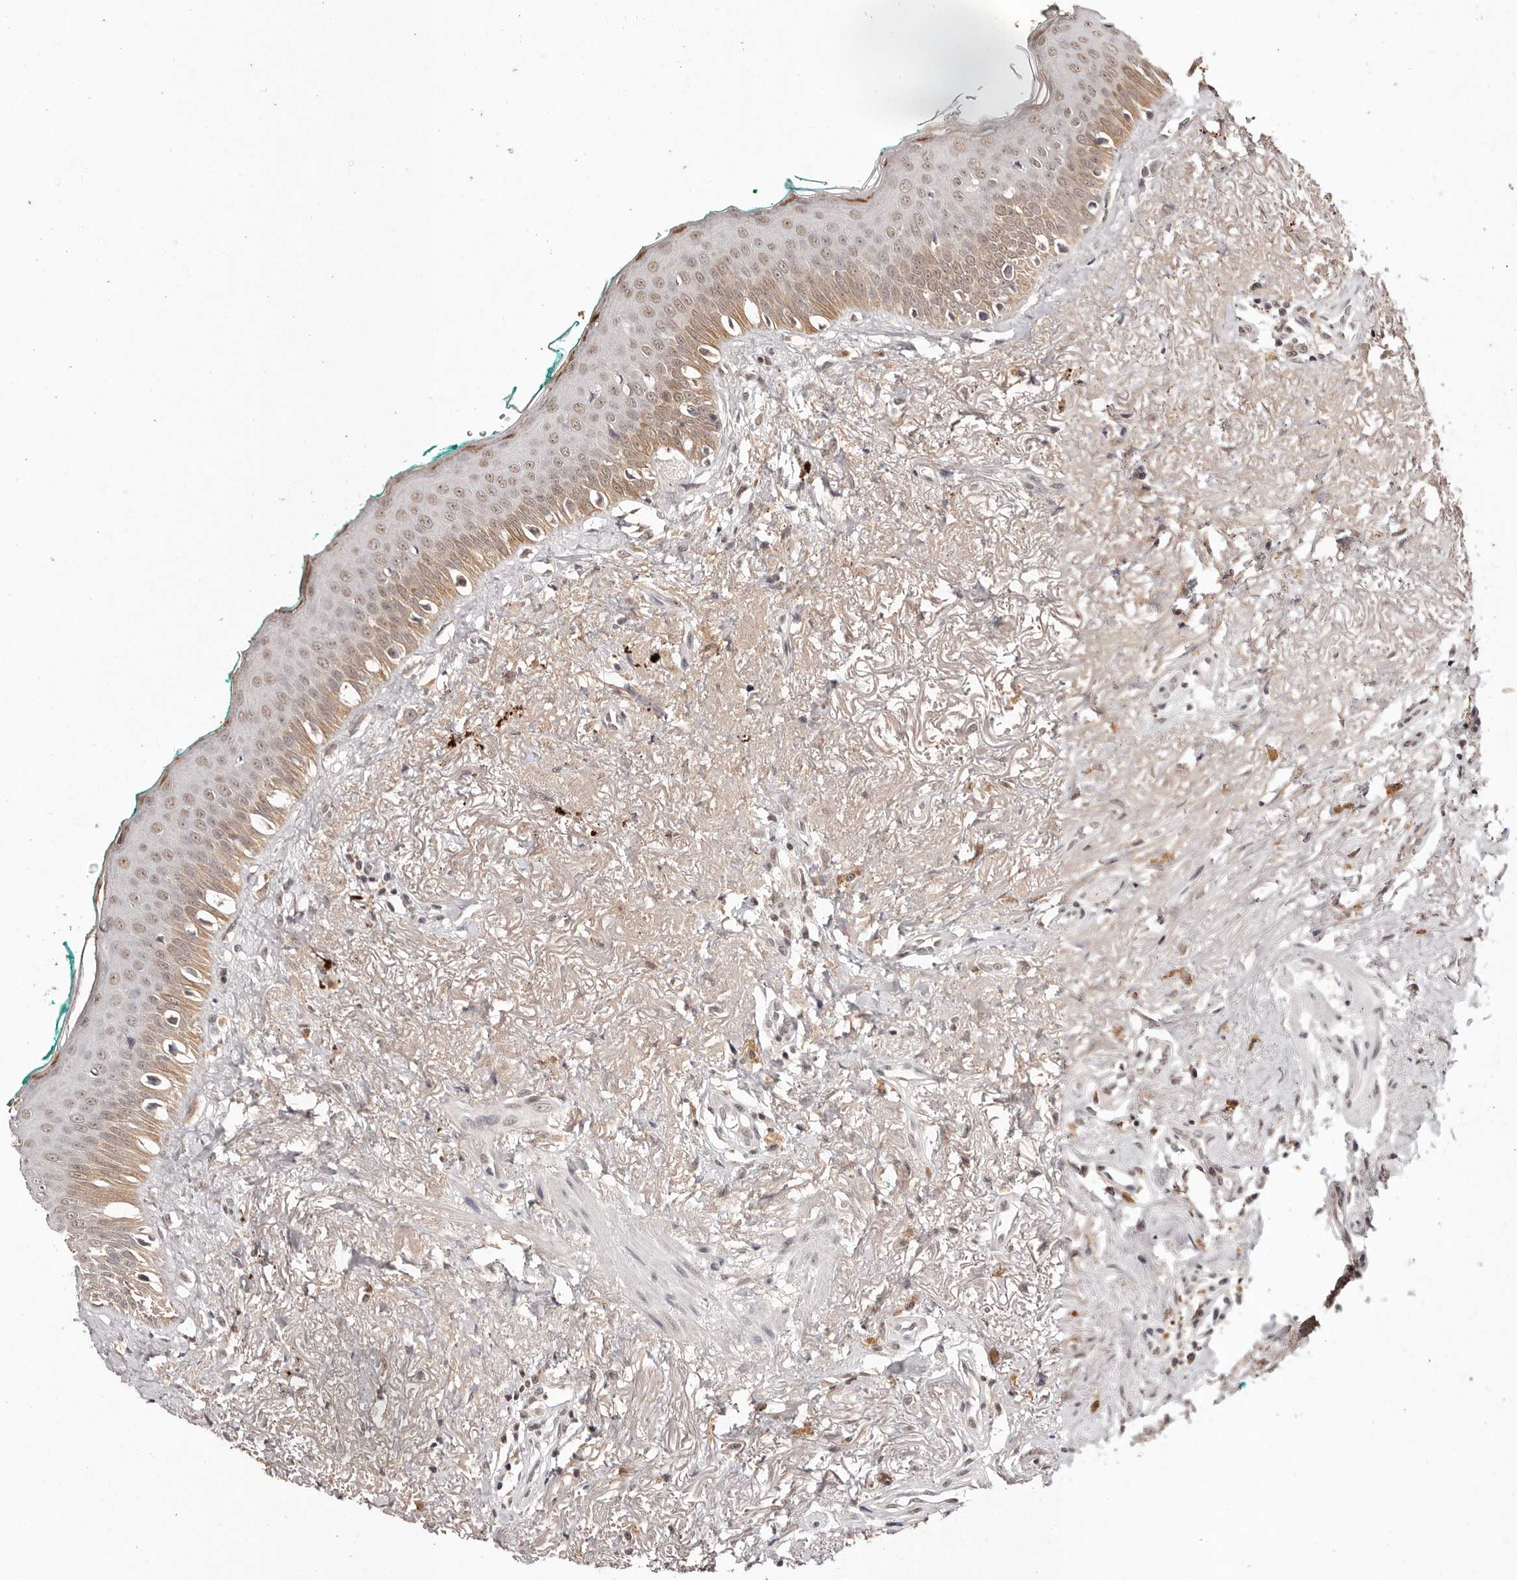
{"staining": {"intensity": "moderate", "quantity": ">75%", "location": "cytoplasmic/membranous,nuclear"}, "tissue": "oral mucosa", "cell_type": "Squamous epithelial cells", "image_type": "normal", "snomed": [{"axis": "morphology", "description": "Normal tissue, NOS"}, {"axis": "topography", "description": "Oral tissue"}], "caption": "Protein expression analysis of normal oral mucosa reveals moderate cytoplasmic/membranous,nuclear expression in about >75% of squamous epithelial cells. (Stains: DAB (3,3'-diaminobenzidine) in brown, nuclei in blue, Microscopy: brightfield microscopy at high magnification).", "gene": "BICRAL", "patient": {"sex": "female", "age": 70}}